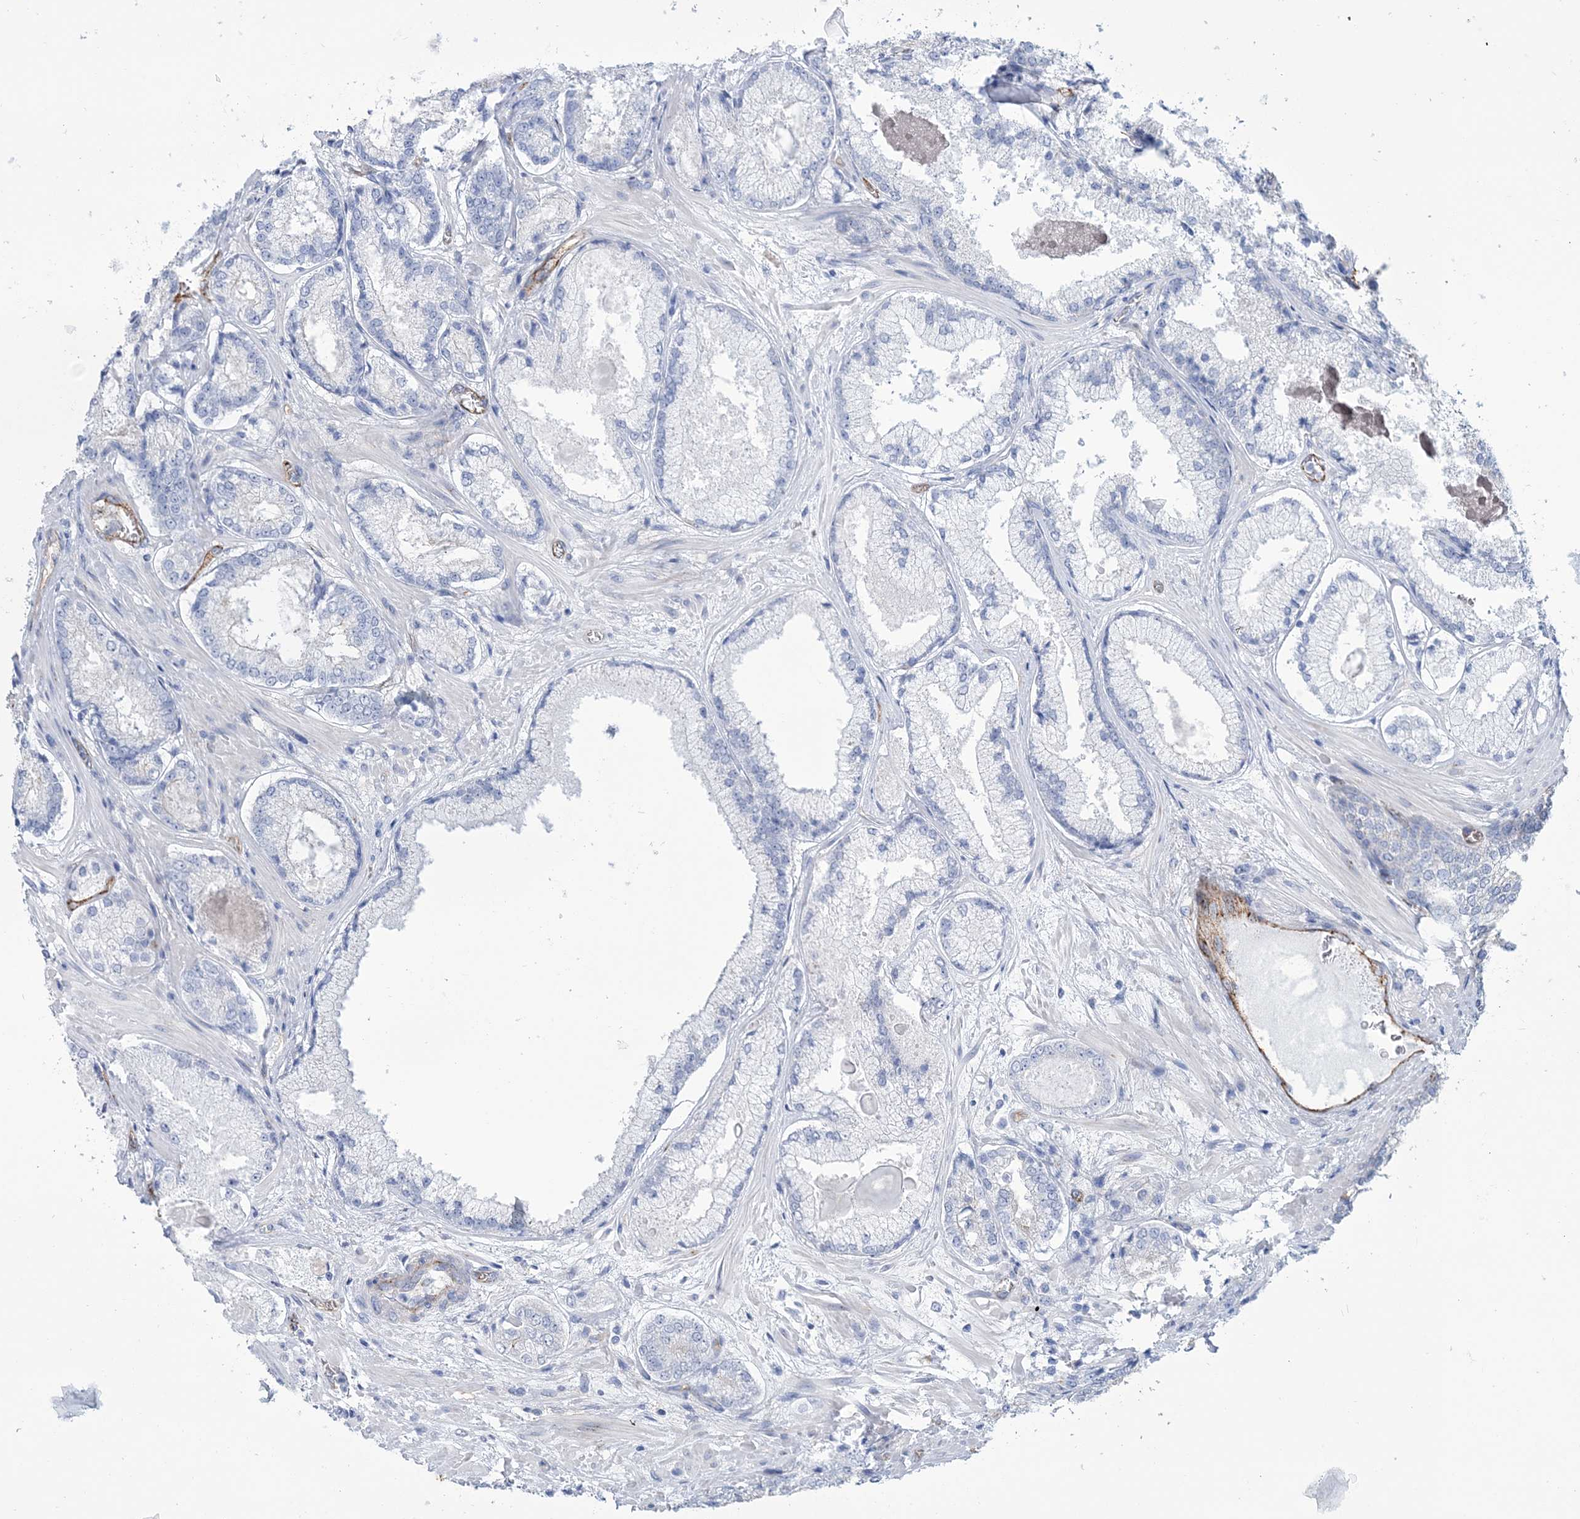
{"staining": {"intensity": "negative", "quantity": "none", "location": "none"}, "tissue": "prostate cancer", "cell_type": "Tumor cells", "image_type": "cancer", "snomed": [{"axis": "morphology", "description": "Adenocarcinoma, Low grade"}, {"axis": "topography", "description": "Prostate"}], "caption": "This is a image of immunohistochemistry (IHC) staining of adenocarcinoma (low-grade) (prostate), which shows no positivity in tumor cells. Nuclei are stained in blue.", "gene": "RAB11FIP5", "patient": {"sex": "male", "age": 74}}